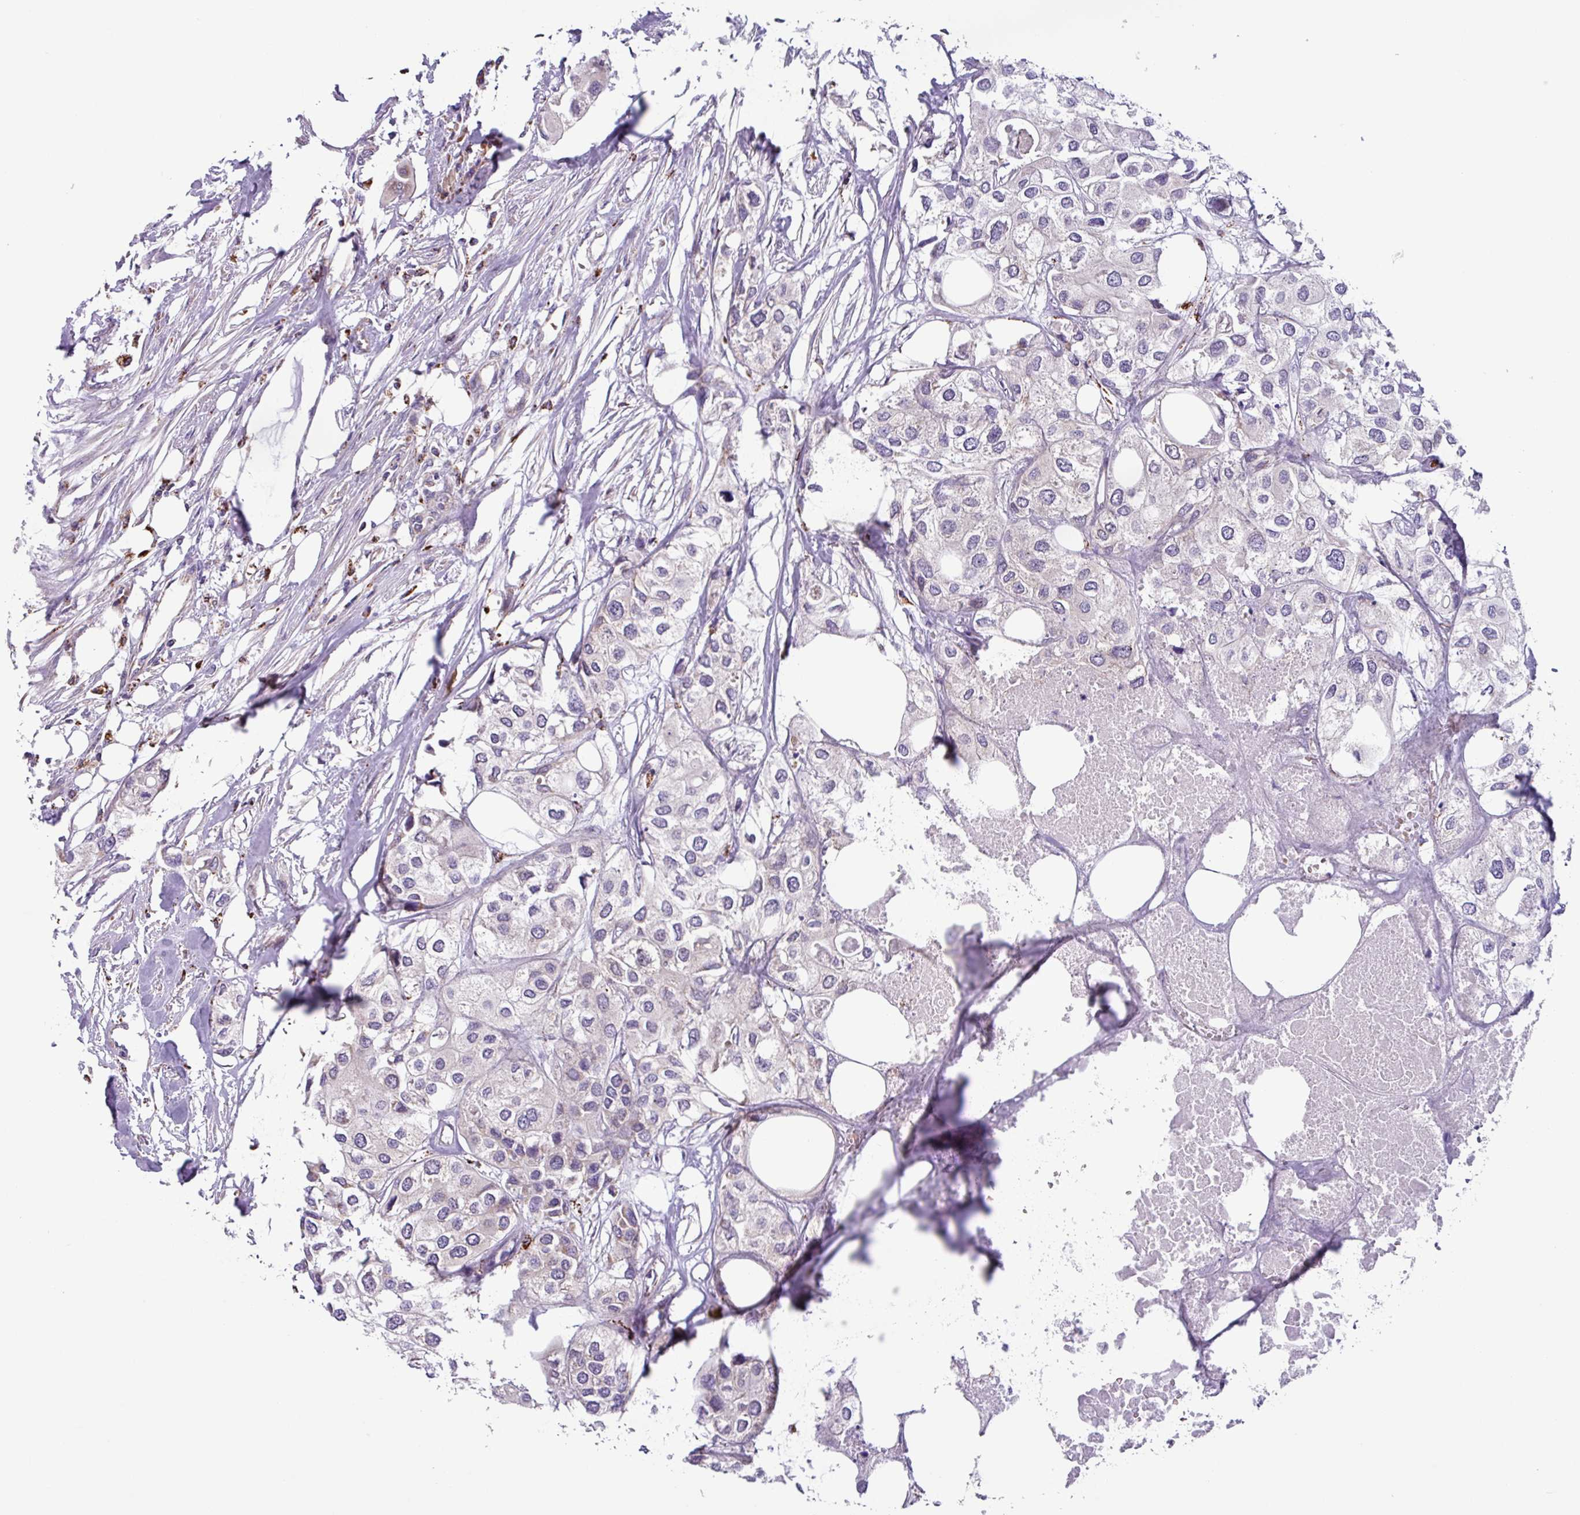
{"staining": {"intensity": "negative", "quantity": "none", "location": "none"}, "tissue": "urothelial cancer", "cell_type": "Tumor cells", "image_type": "cancer", "snomed": [{"axis": "morphology", "description": "Urothelial carcinoma, High grade"}, {"axis": "topography", "description": "Urinary bladder"}], "caption": "Immunohistochemical staining of urothelial carcinoma (high-grade) shows no significant expression in tumor cells. (DAB immunohistochemistry (IHC) with hematoxylin counter stain).", "gene": "AKIRIN1", "patient": {"sex": "male", "age": 64}}